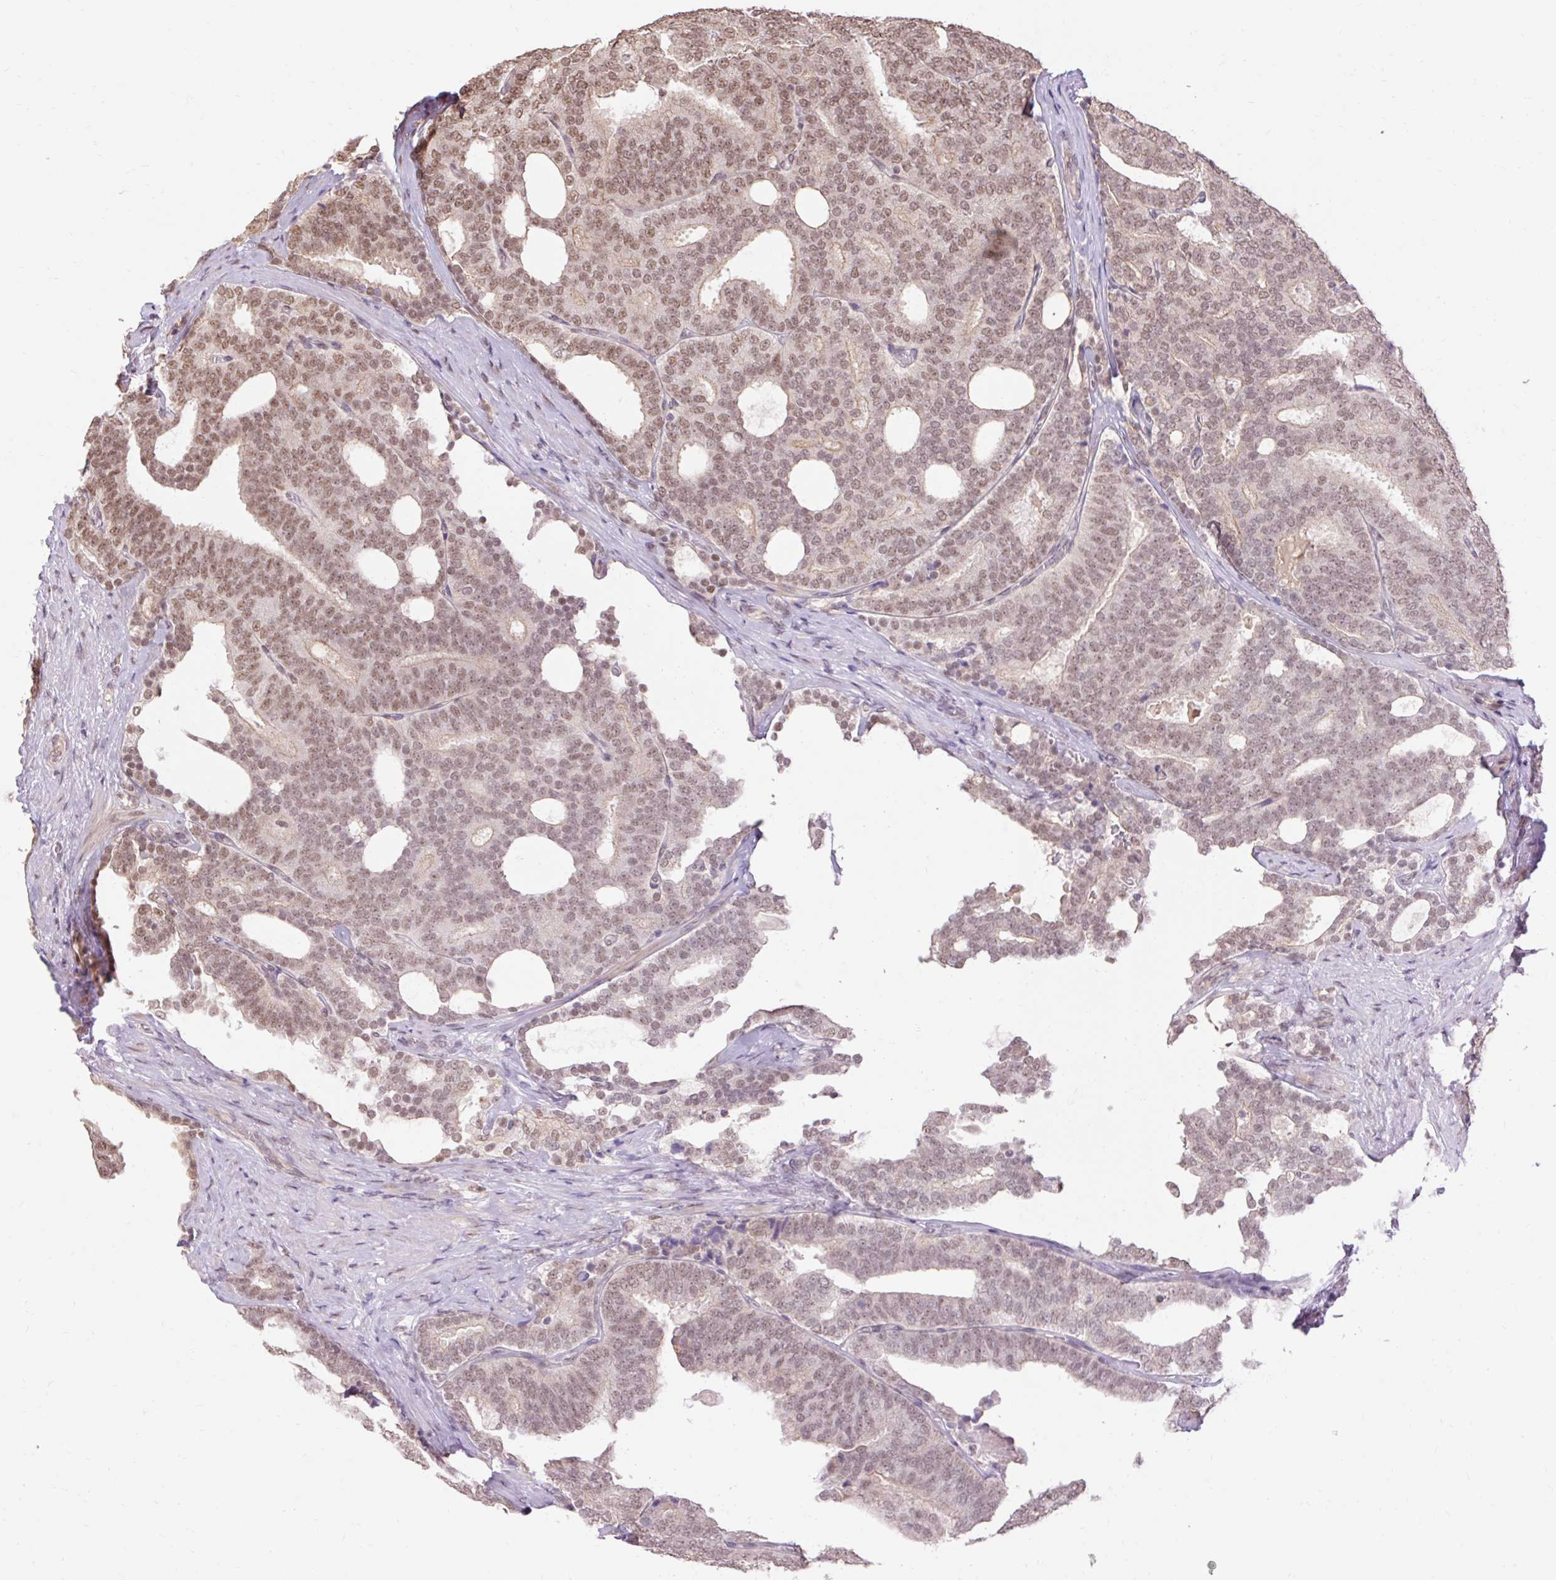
{"staining": {"intensity": "moderate", "quantity": ">75%", "location": "cytoplasmic/membranous,nuclear"}, "tissue": "prostate cancer", "cell_type": "Tumor cells", "image_type": "cancer", "snomed": [{"axis": "morphology", "description": "Adenocarcinoma, High grade"}, {"axis": "topography", "description": "Prostate"}], "caption": "Immunohistochemistry (IHC) of prostate cancer (high-grade adenocarcinoma) shows medium levels of moderate cytoplasmic/membranous and nuclear expression in approximately >75% of tumor cells. (IHC, brightfield microscopy, high magnification).", "gene": "NPIPB12", "patient": {"sex": "male", "age": 65}}